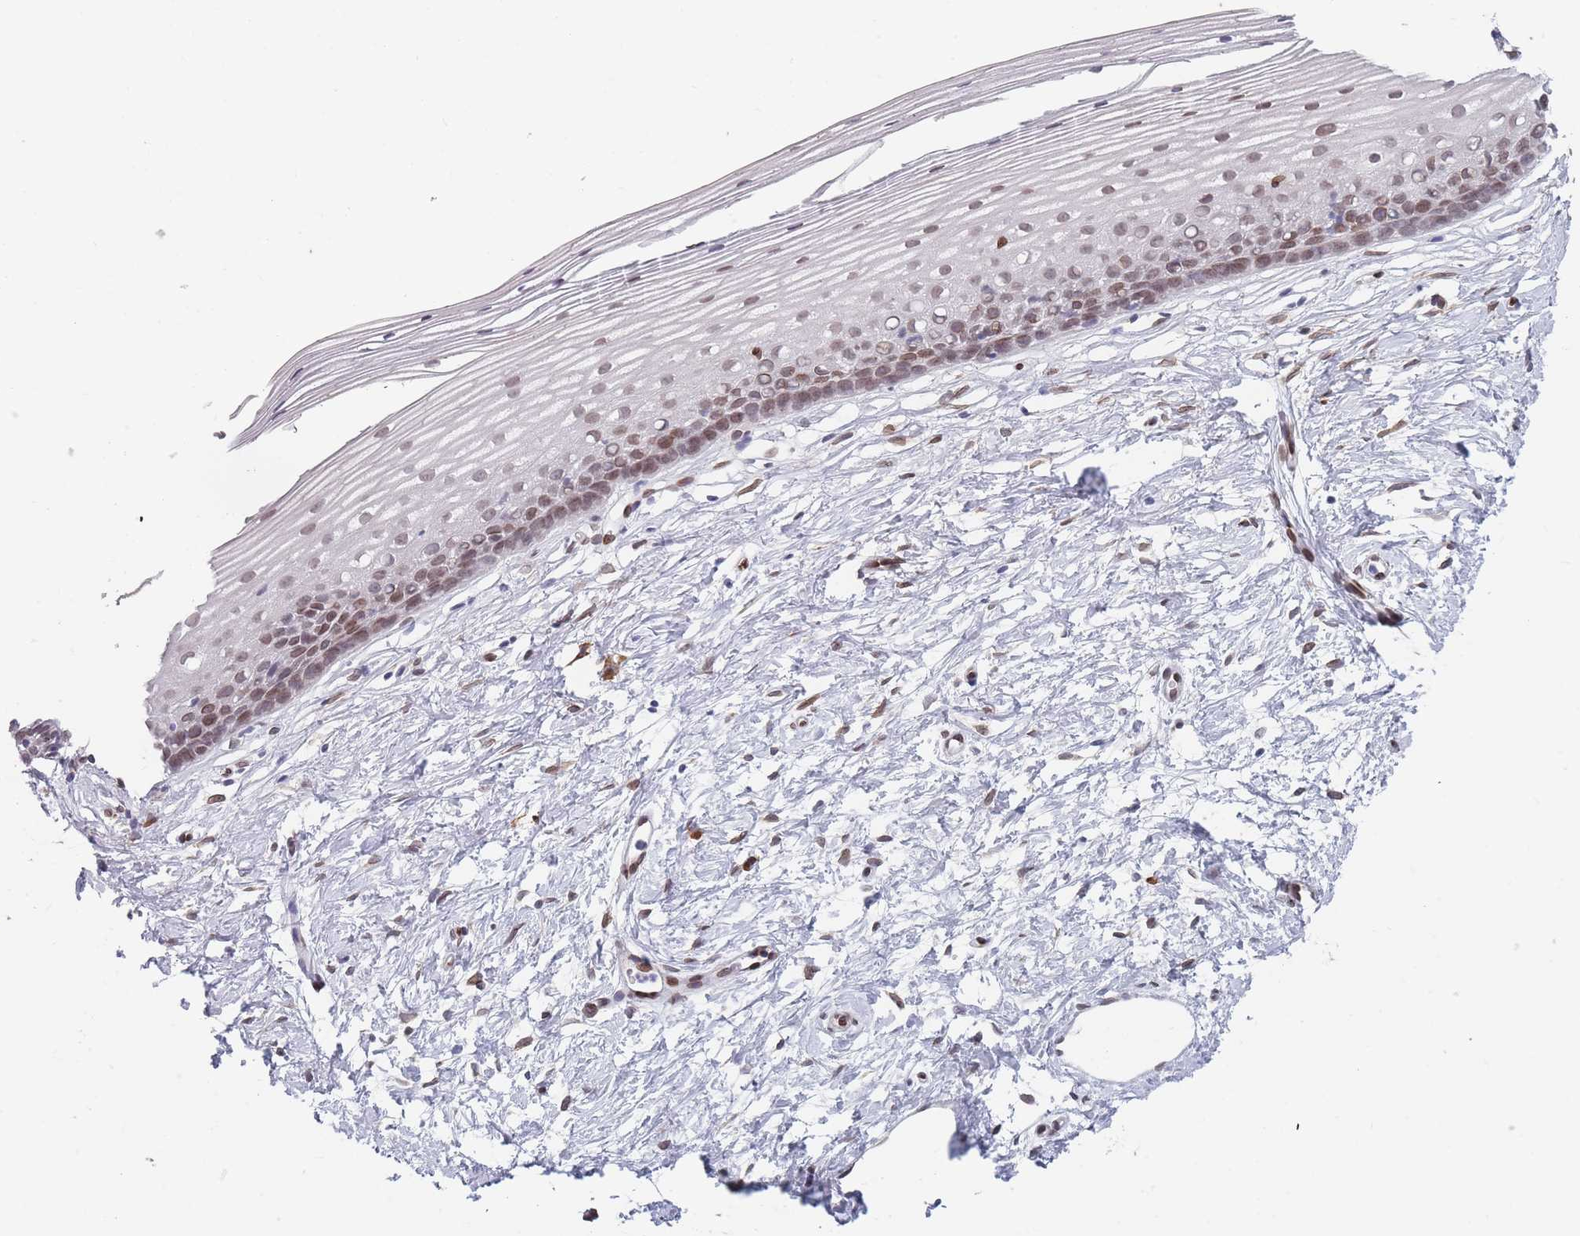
{"staining": {"intensity": "weak", "quantity": "25%-75%", "location": "cytoplasmic/membranous,nuclear"}, "tissue": "cervix", "cell_type": "Glandular cells", "image_type": "normal", "snomed": [{"axis": "morphology", "description": "Normal tissue, NOS"}, {"axis": "topography", "description": "Cervix"}], "caption": "A photomicrograph of human cervix stained for a protein exhibits weak cytoplasmic/membranous,nuclear brown staining in glandular cells. The staining was performed using DAB (3,3'-diaminobenzidine) to visualize the protein expression in brown, while the nuclei were stained in blue with hematoxylin (Magnification: 20x).", "gene": "ZBTB1", "patient": {"sex": "female", "age": 40}}